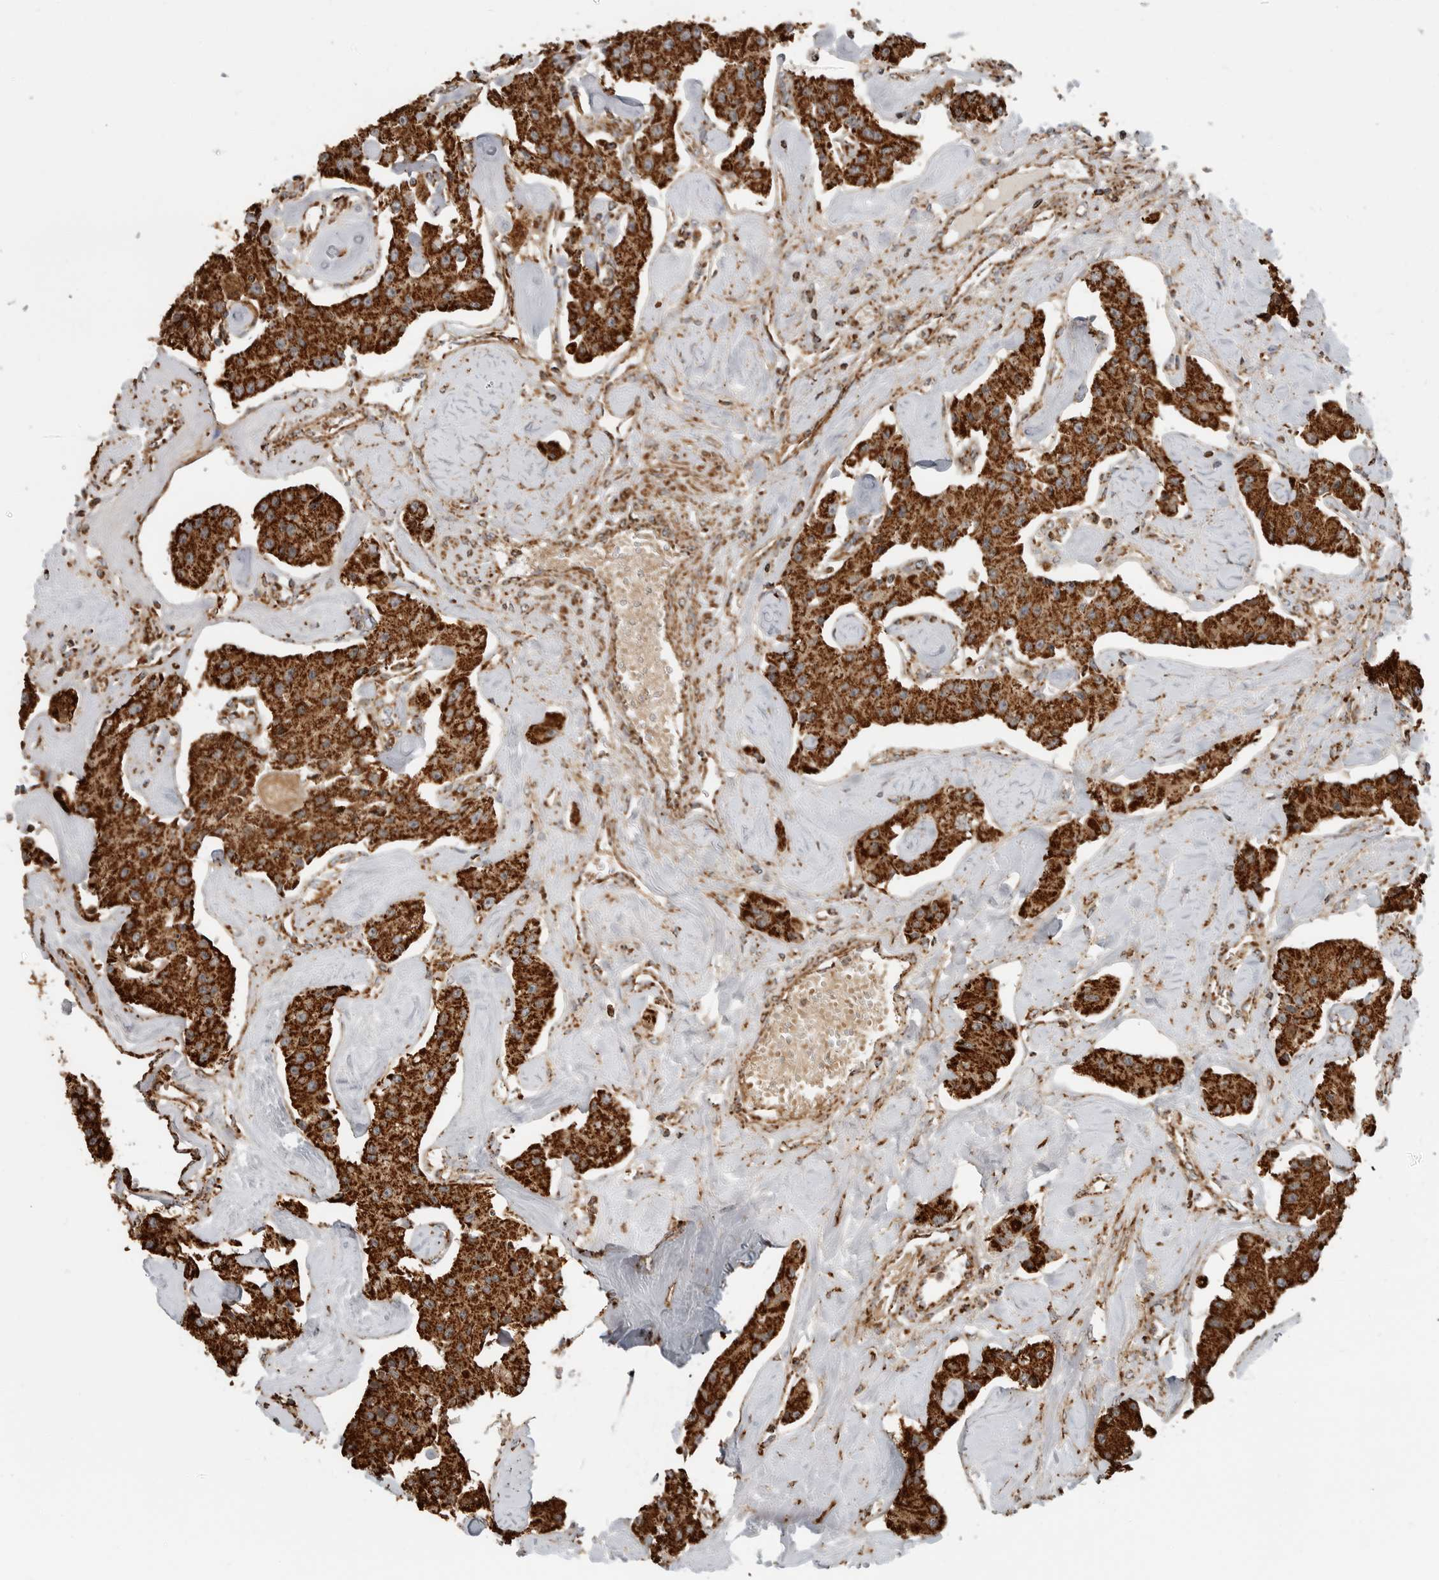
{"staining": {"intensity": "strong", "quantity": ">75%", "location": "cytoplasmic/membranous"}, "tissue": "carcinoid", "cell_type": "Tumor cells", "image_type": "cancer", "snomed": [{"axis": "morphology", "description": "Carcinoid, malignant, NOS"}, {"axis": "topography", "description": "Pancreas"}], "caption": "IHC staining of carcinoid, which shows high levels of strong cytoplasmic/membranous positivity in approximately >75% of tumor cells indicating strong cytoplasmic/membranous protein positivity. The staining was performed using DAB (3,3'-diaminobenzidine) (brown) for protein detection and nuclei were counterstained in hematoxylin (blue).", "gene": "BMP2K", "patient": {"sex": "male", "age": 41}}